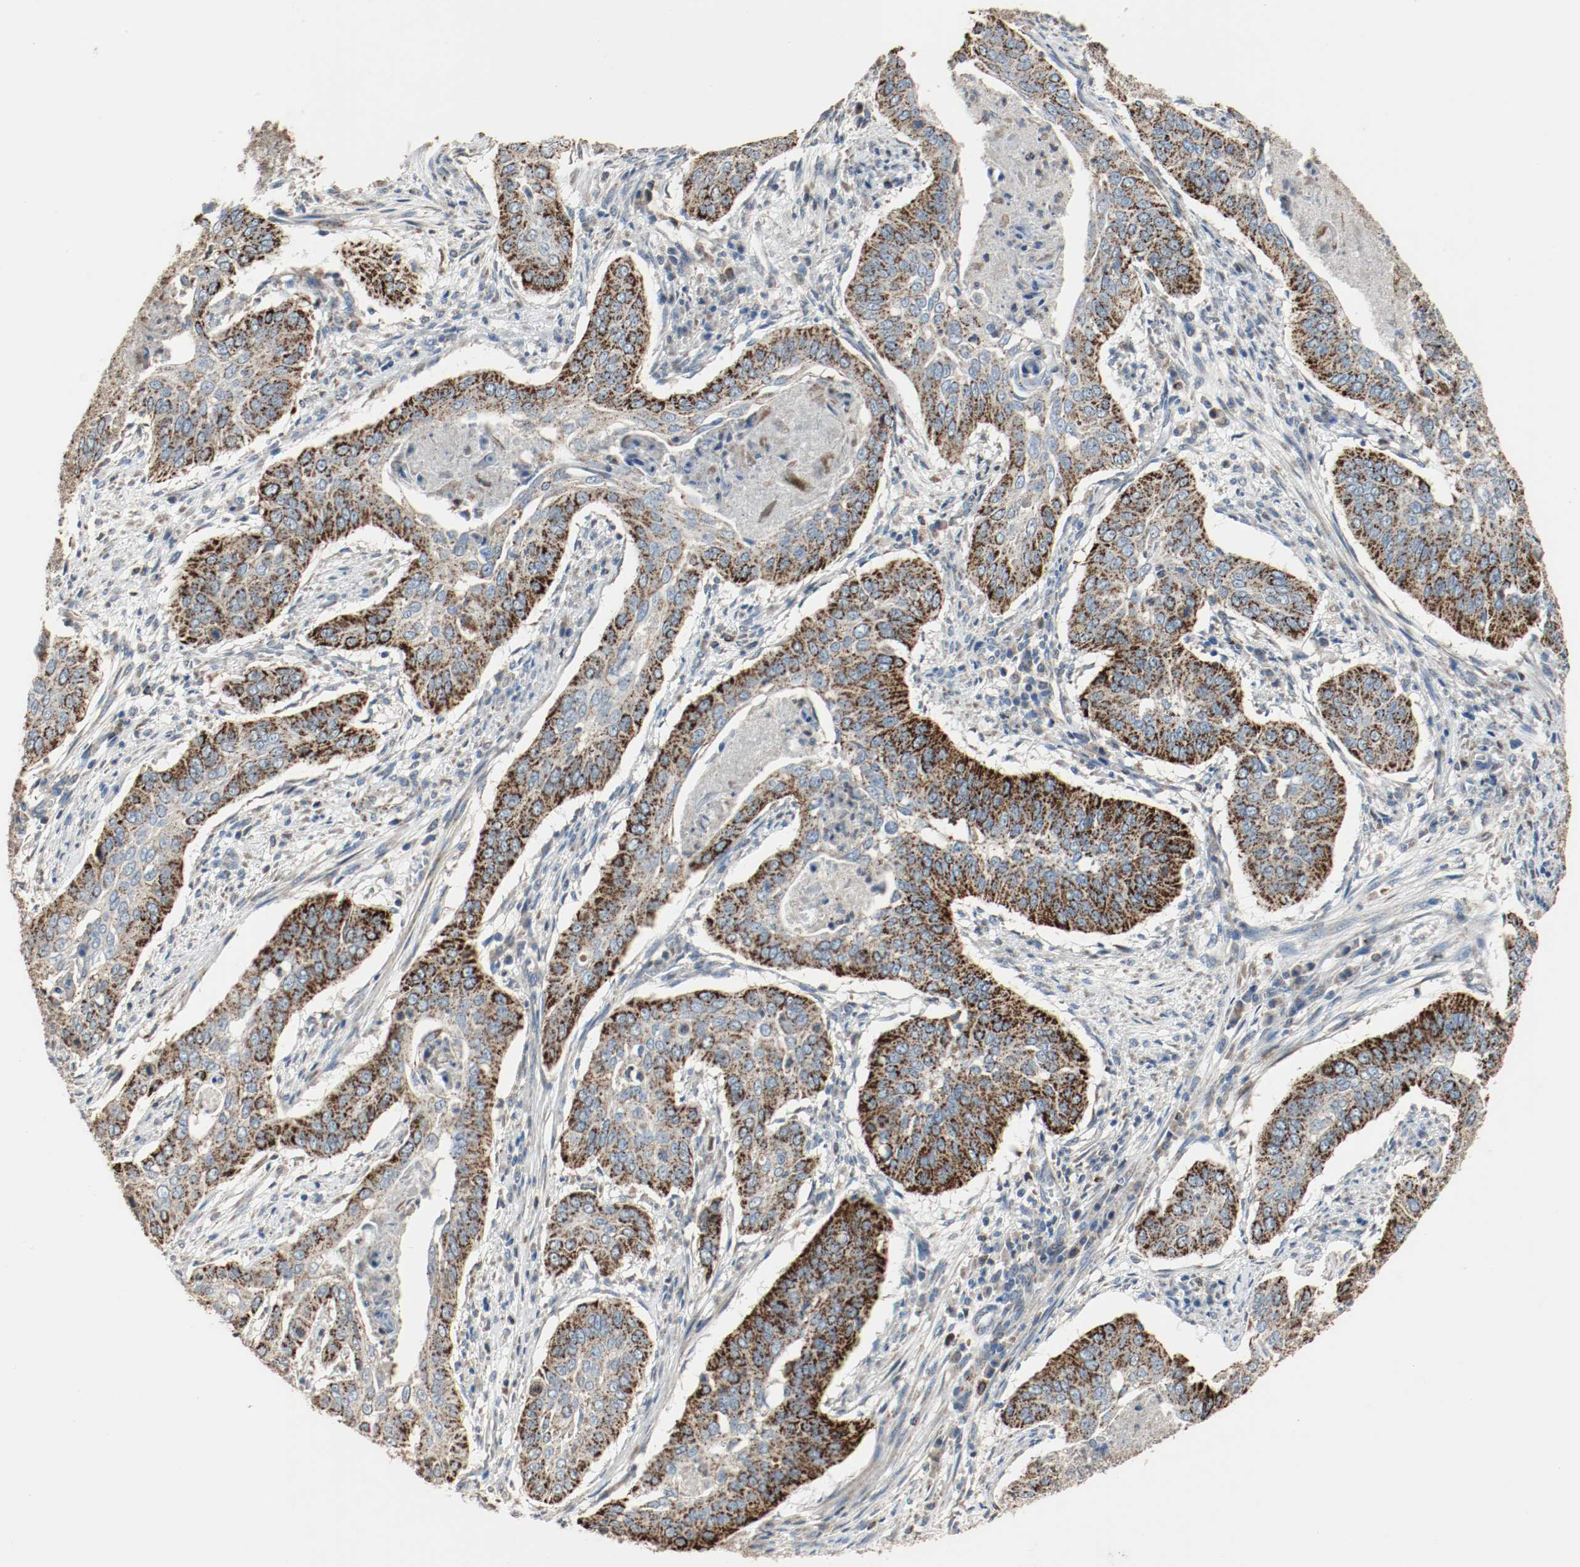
{"staining": {"intensity": "strong", "quantity": ">75%", "location": "cytoplasmic/membranous"}, "tissue": "cervical cancer", "cell_type": "Tumor cells", "image_type": "cancer", "snomed": [{"axis": "morphology", "description": "Squamous cell carcinoma, NOS"}, {"axis": "topography", "description": "Cervix"}], "caption": "Tumor cells demonstrate high levels of strong cytoplasmic/membranous staining in approximately >75% of cells in human cervical squamous cell carcinoma.", "gene": "ALDH4A1", "patient": {"sex": "female", "age": 39}}